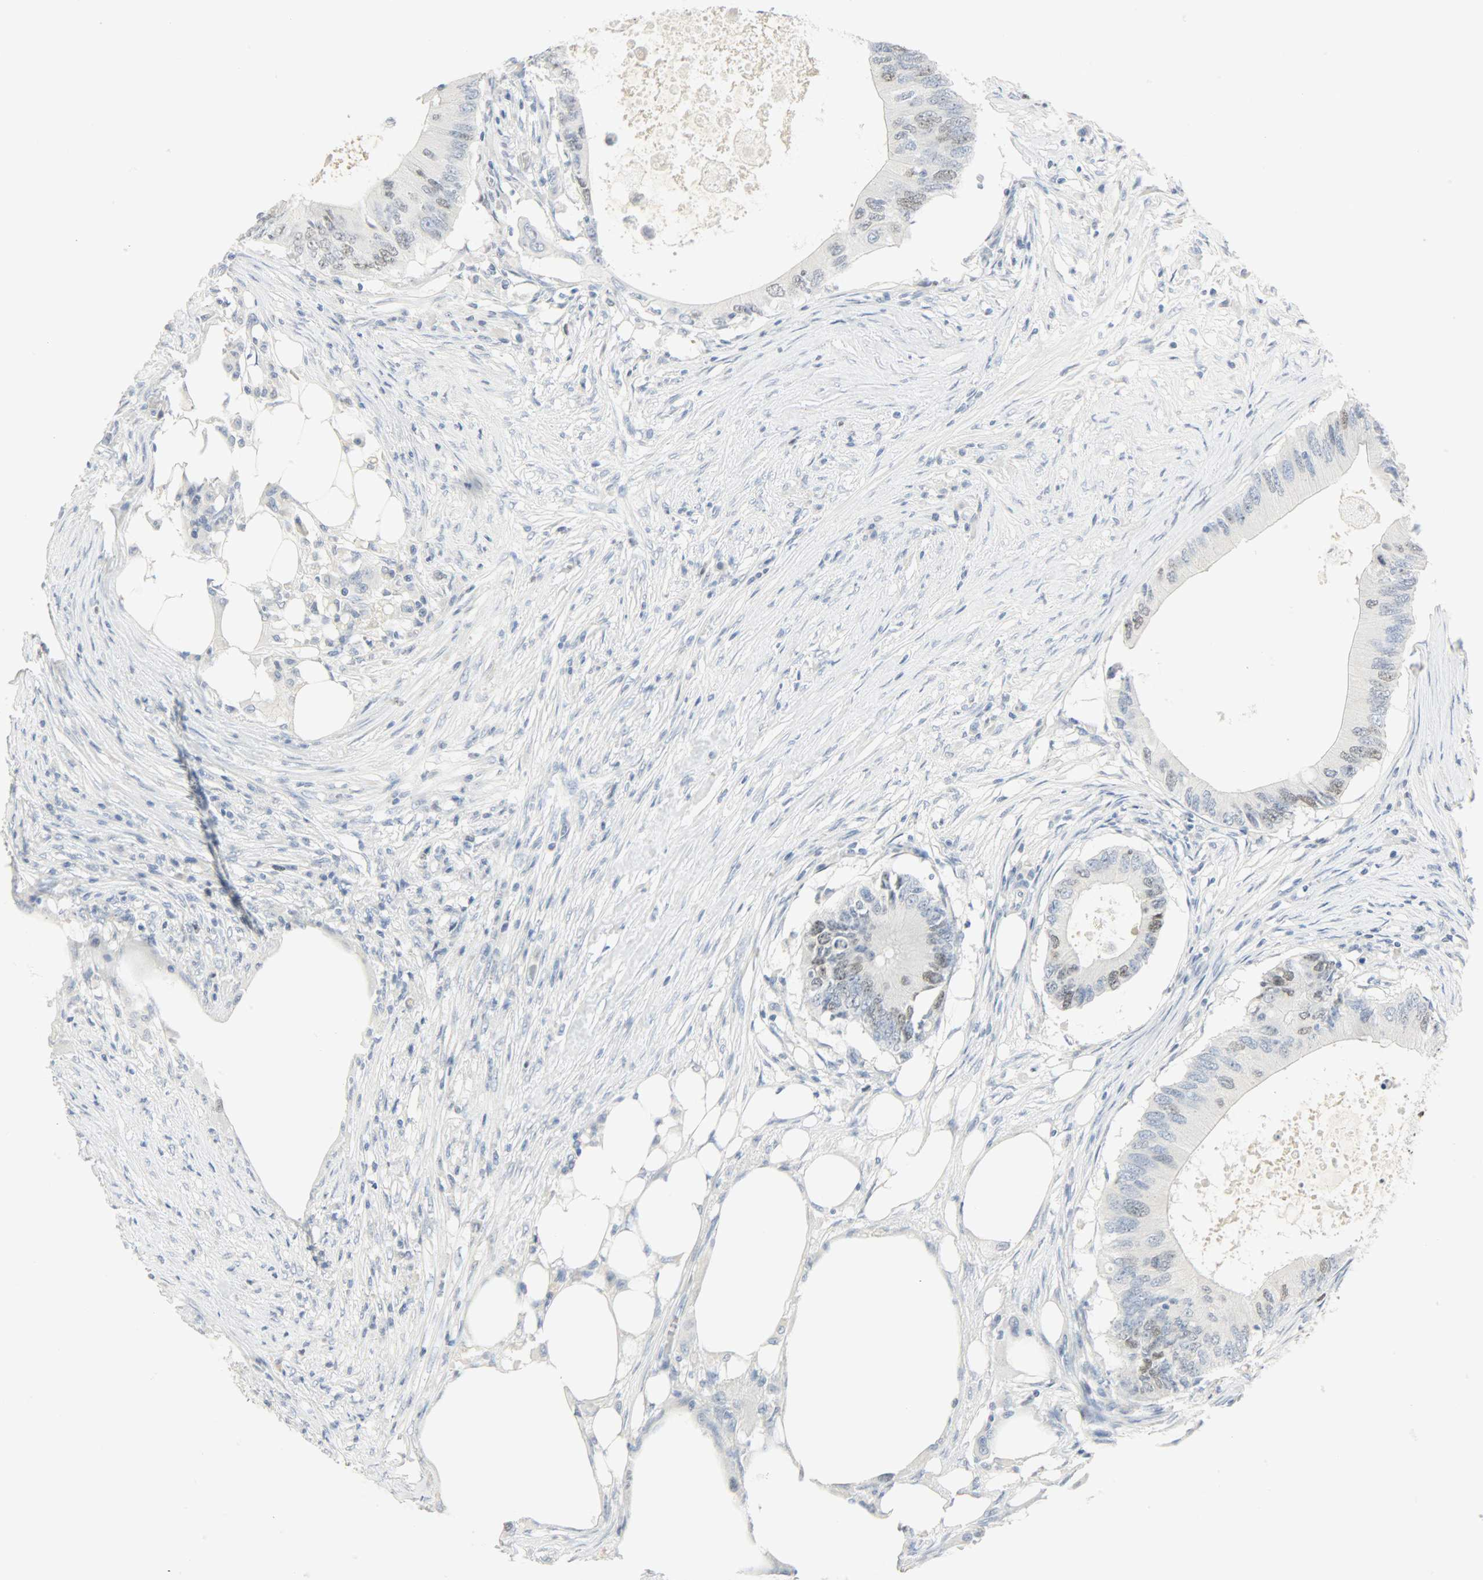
{"staining": {"intensity": "weak", "quantity": "<25%", "location": "nuclear"}, "tissue": "colorectal cancer", "cell_type": "Tumor cells", "image_type": "cancer", "snomed": [{"axis": "morphology", "description": "Adenocarcinoma, NOS"}, {"axis": "topography", "description": "Colon"}], "caption": "This is an IHC image of colorectal cancer. There is no expression in tumor cells.", "gene": "HELLS", "patient": {"sex": "male", "age": 71}}